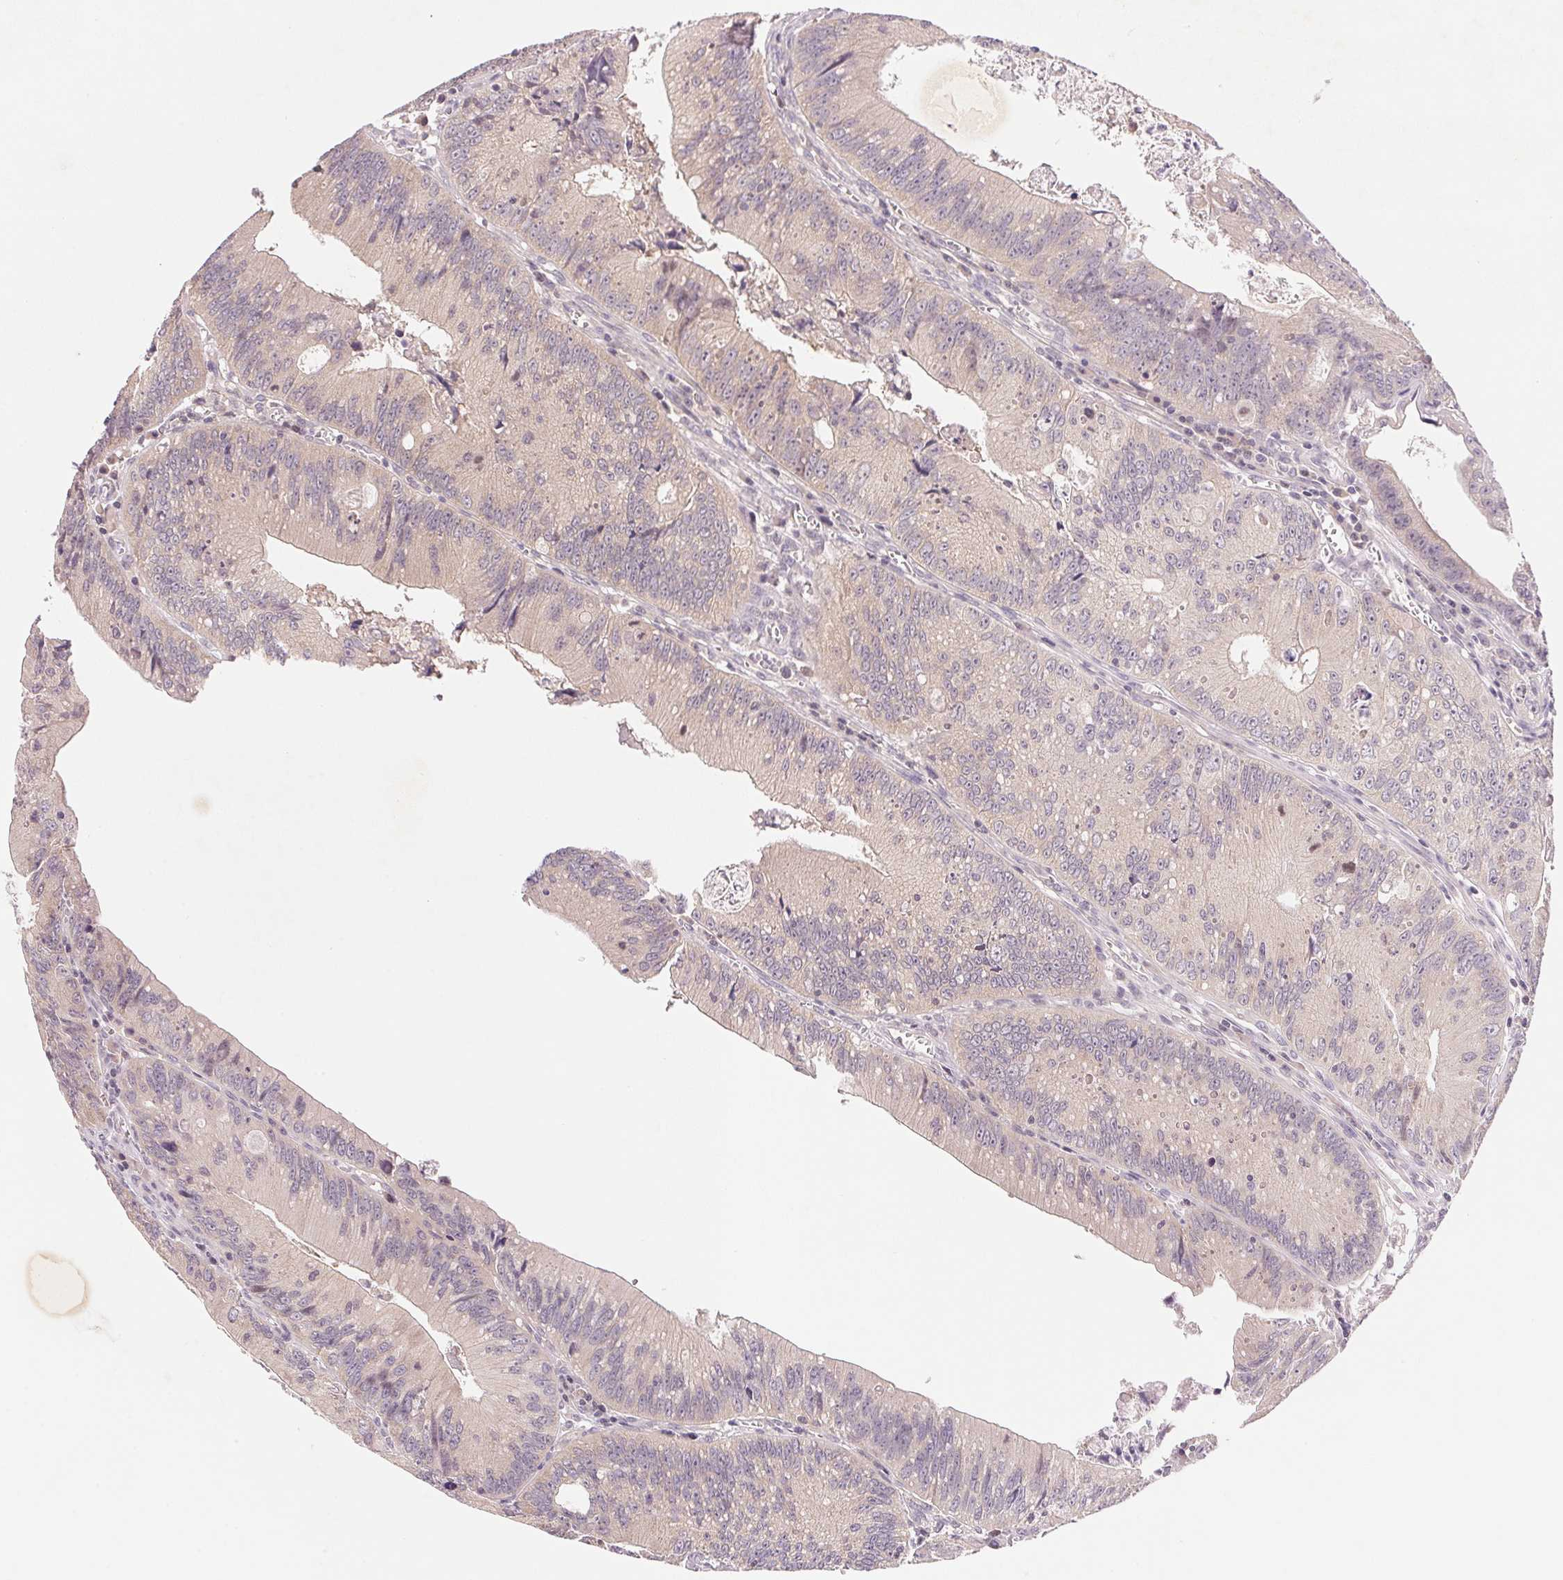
{"staining": {"intensity": "negative", "quantity": "none", "location": "none"}, "tissue": "colorectal cancer", "cell_type": "Tumor cells", "image_type": "cancer", "snomed": [{"axis": "morphology", "description": "Adenocarcinoma, NOS"}, {"axis": "topography", "description": "Rectum"}], "caption": "DAB (3,3'-diaminobenzidine) immunohistochemical staining of colorectal cancer shows no significant staining in tumor cells.", "gene": "BNIP5", "patient": {"sex": "female", "age": 81}}